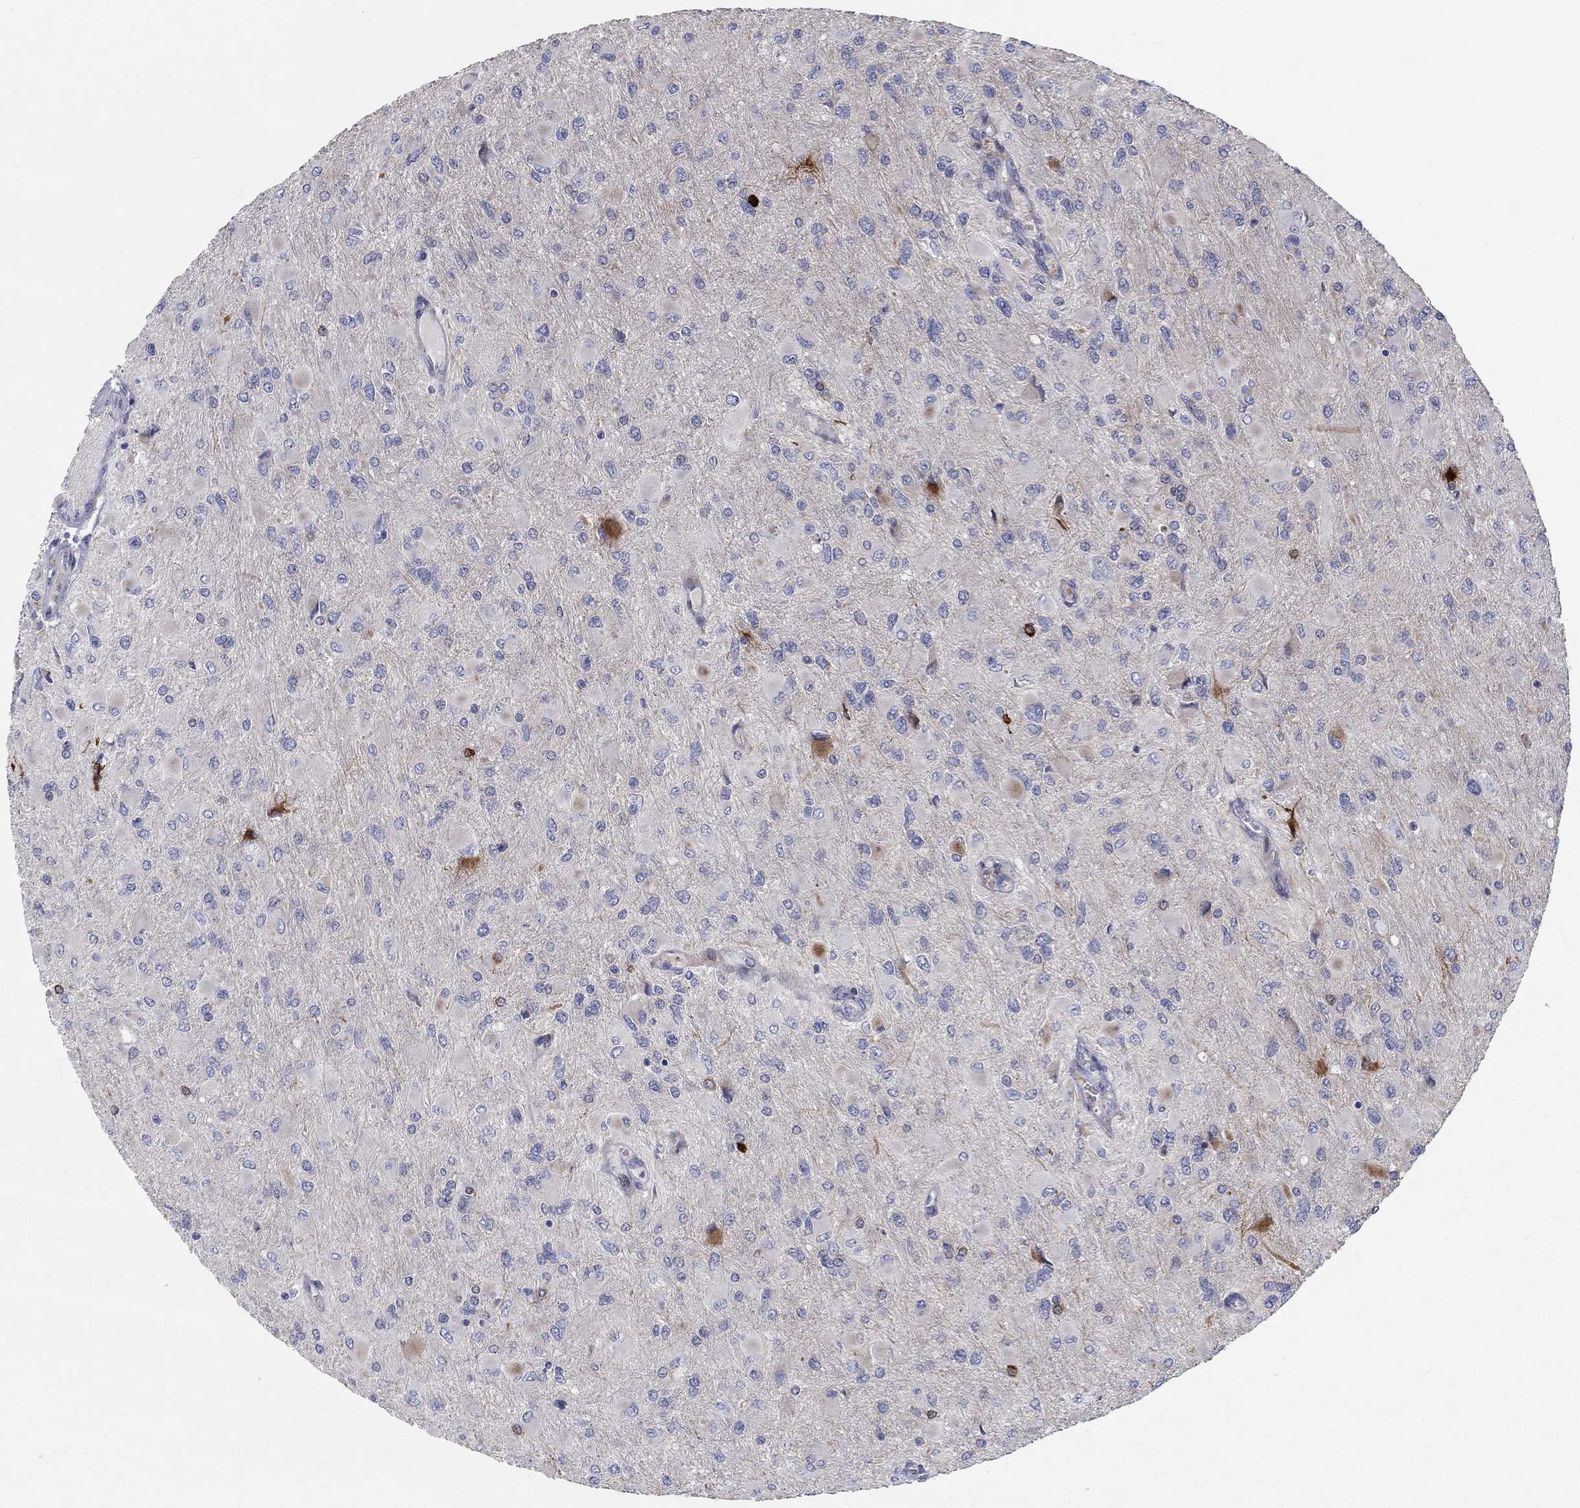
{"staining": {"intensity": "negative", "quantity": "none", "location": "none"}, "tissue": "glioma", "cell_type": "Tumor cells", "image_type": "cancer", "snomed": [{"axis": "morphology", "description": "Glioma, malignant, High grade"}, {"axis": "topography", "description": "Cerebral cortex"}], "caption": "Immunohistochemical staining of human glioma demonstrates no significant staining in tumor cells.", "gene": "ARHGAP36", "patient": {"sex": "female", "age": 36}}